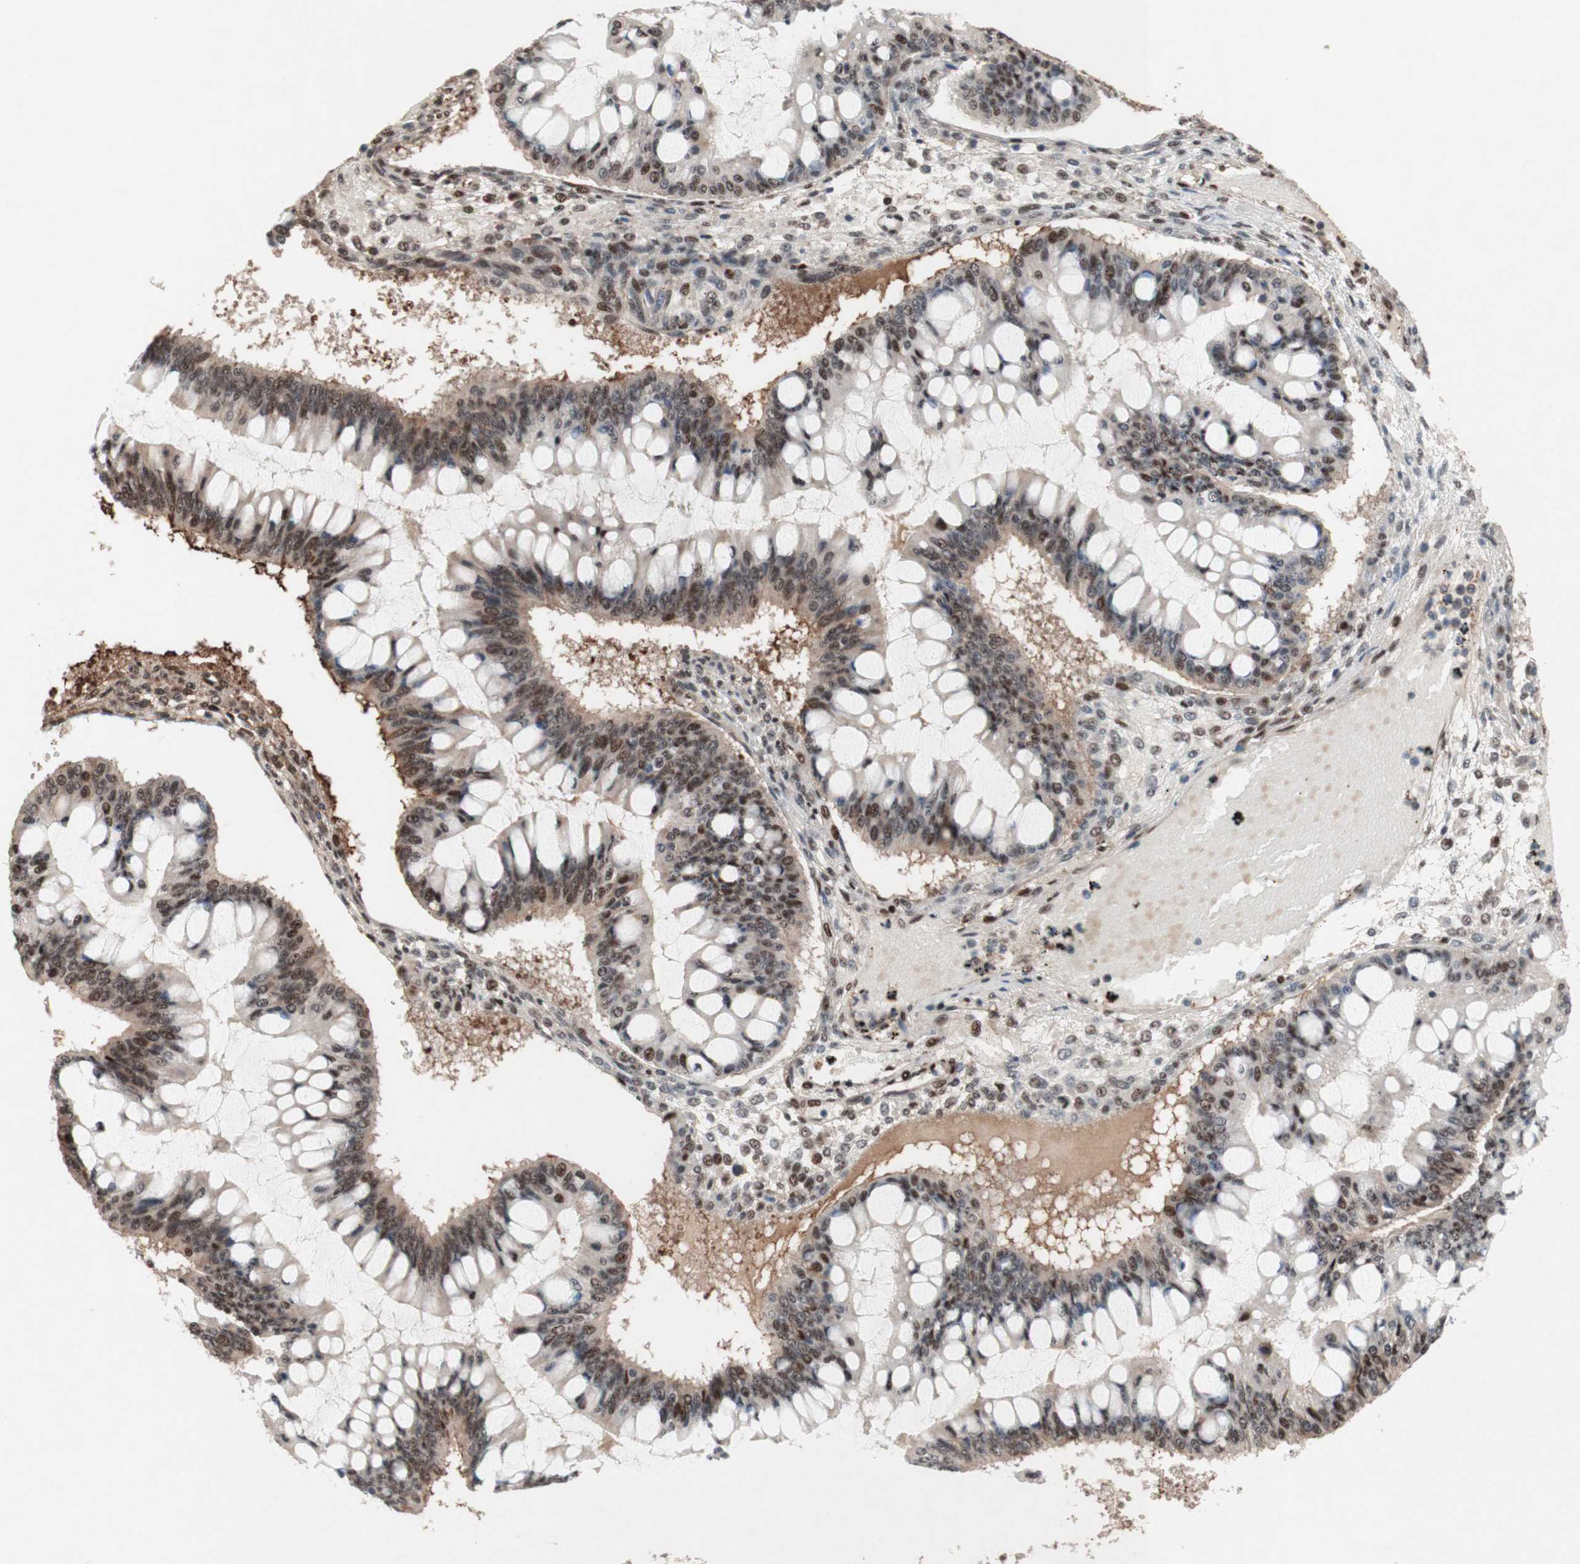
{"staining": {"intensity": "strong", "quantity": ">75%", "location": "cytoplasmic/membranous,nuclear"}, "tissue": "ovarian cancer", "cell_type": "Tumor cells", "image_type": "cancer", "snomed": [{"axis": "morphology", "description": "Cystadenocarcinoma, mucinous, NOS"}, {"axis": "topography", "description": "Ovary"}], "caption": "Tumor cells exhibit high levels of strong cytoplasmic/membranous and nuclear staining in about >75% of cells in ovarian cancer. The protein of interest is stained brown, and the nuclei are stained in blue (DAB (3,3'-diaminobenzidine) IHC with brightfield microscopy, high magnification).", "gene": "TLE1", "patient": {"sex": "female", "age": 73}}